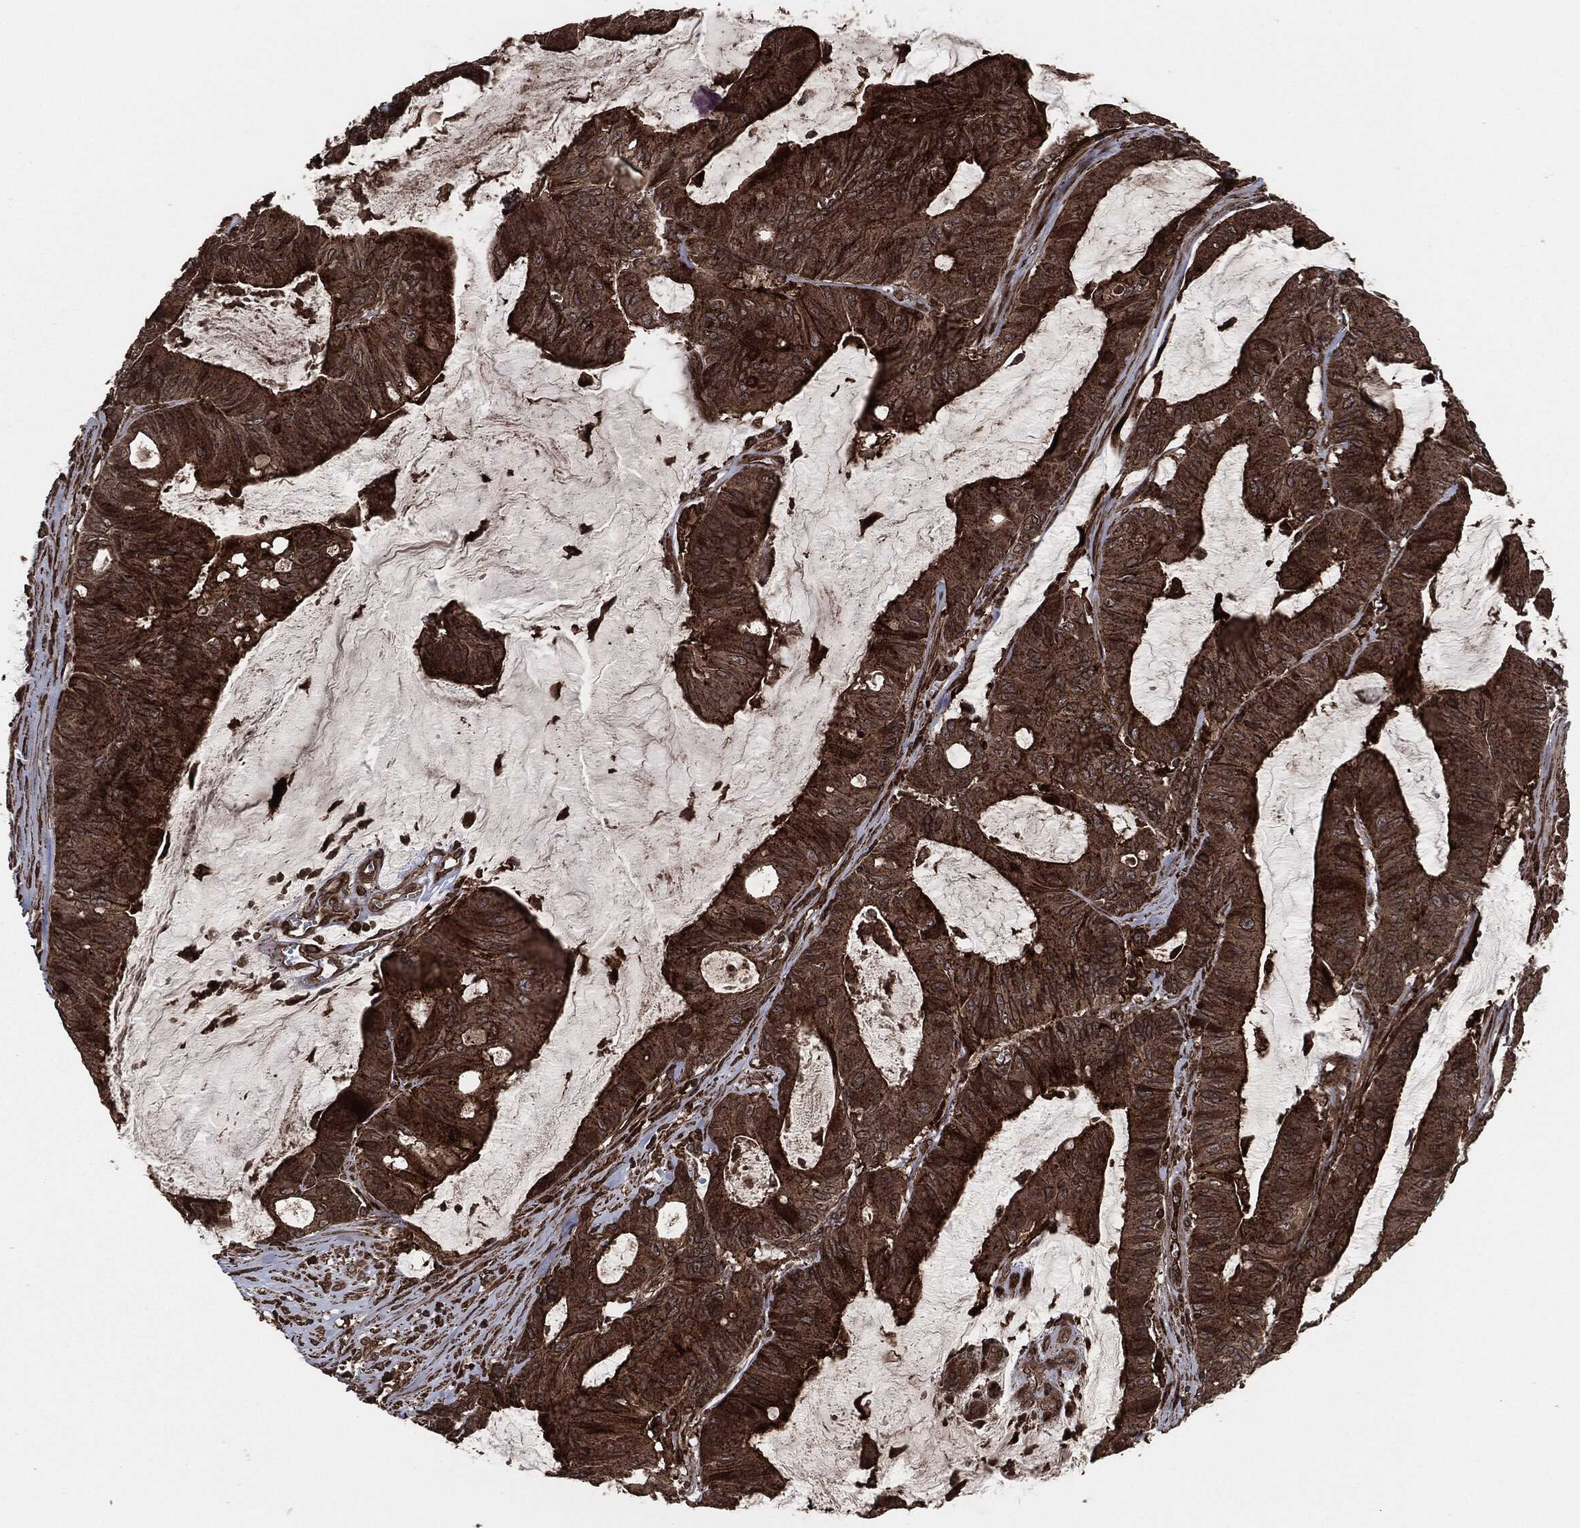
{"staining": {"intensity": "strong", "quantity": ">75%", "location": "cytoplasmic/membranous"}, "tissue": "colorectal cancer", "cell_type": "Tumor cells", "image_type": "cancer", "snomed": [{"axis": "morphology", "description": "Adenocarcinoma, NOS"}, {"axis": "topography", "description": "Colon"}], "caption": "Brown immunohistochemical staining in human colorectal adenocarcinoma shows strong cytoplasmic/membranous staining in approximately >75% of tumor cells.", "gene": "IFIT1", "patient": {"sex": "female", "age": 69}}